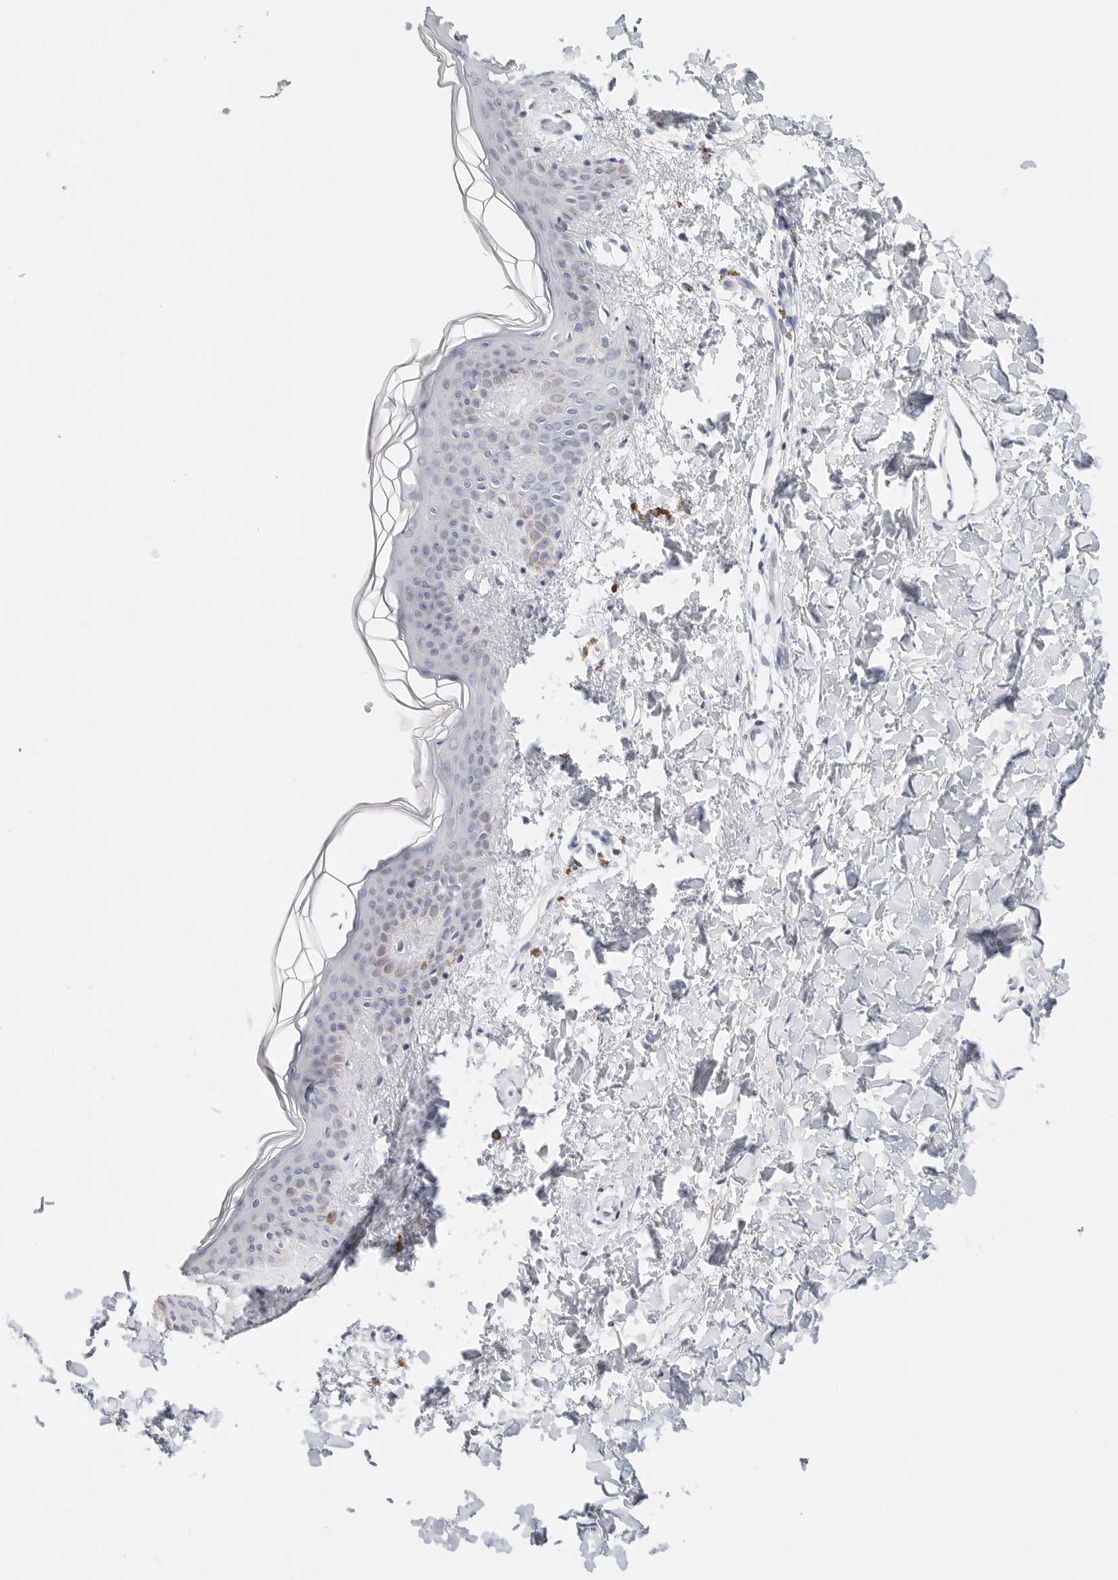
{"staining": {"intensity": "negative", "quantity": "none", "location": "none"}, "tissue": "skin", "cell_type": "Fibroblasts", "image_type": "normal", "snomed": [{"axis": "morphology", "description": "Normal tissue, NOS"}, {"axis": "topography", "description": "Skin"}], "caption": "Immunohistochemistry photomicrograph of normal skin: skin stained with DAB (3,3'-diaminobenzidine) demonstrates no significant protein positivity in fibroblasts. The staining was performed using DAB to visualize the protein expression in brown, while the nuclei were stained in blue with hematoxylin (Magnification: 20x).", "gene": "SLC9A3R1", "patient": {"sex": "female", "age": 46}}